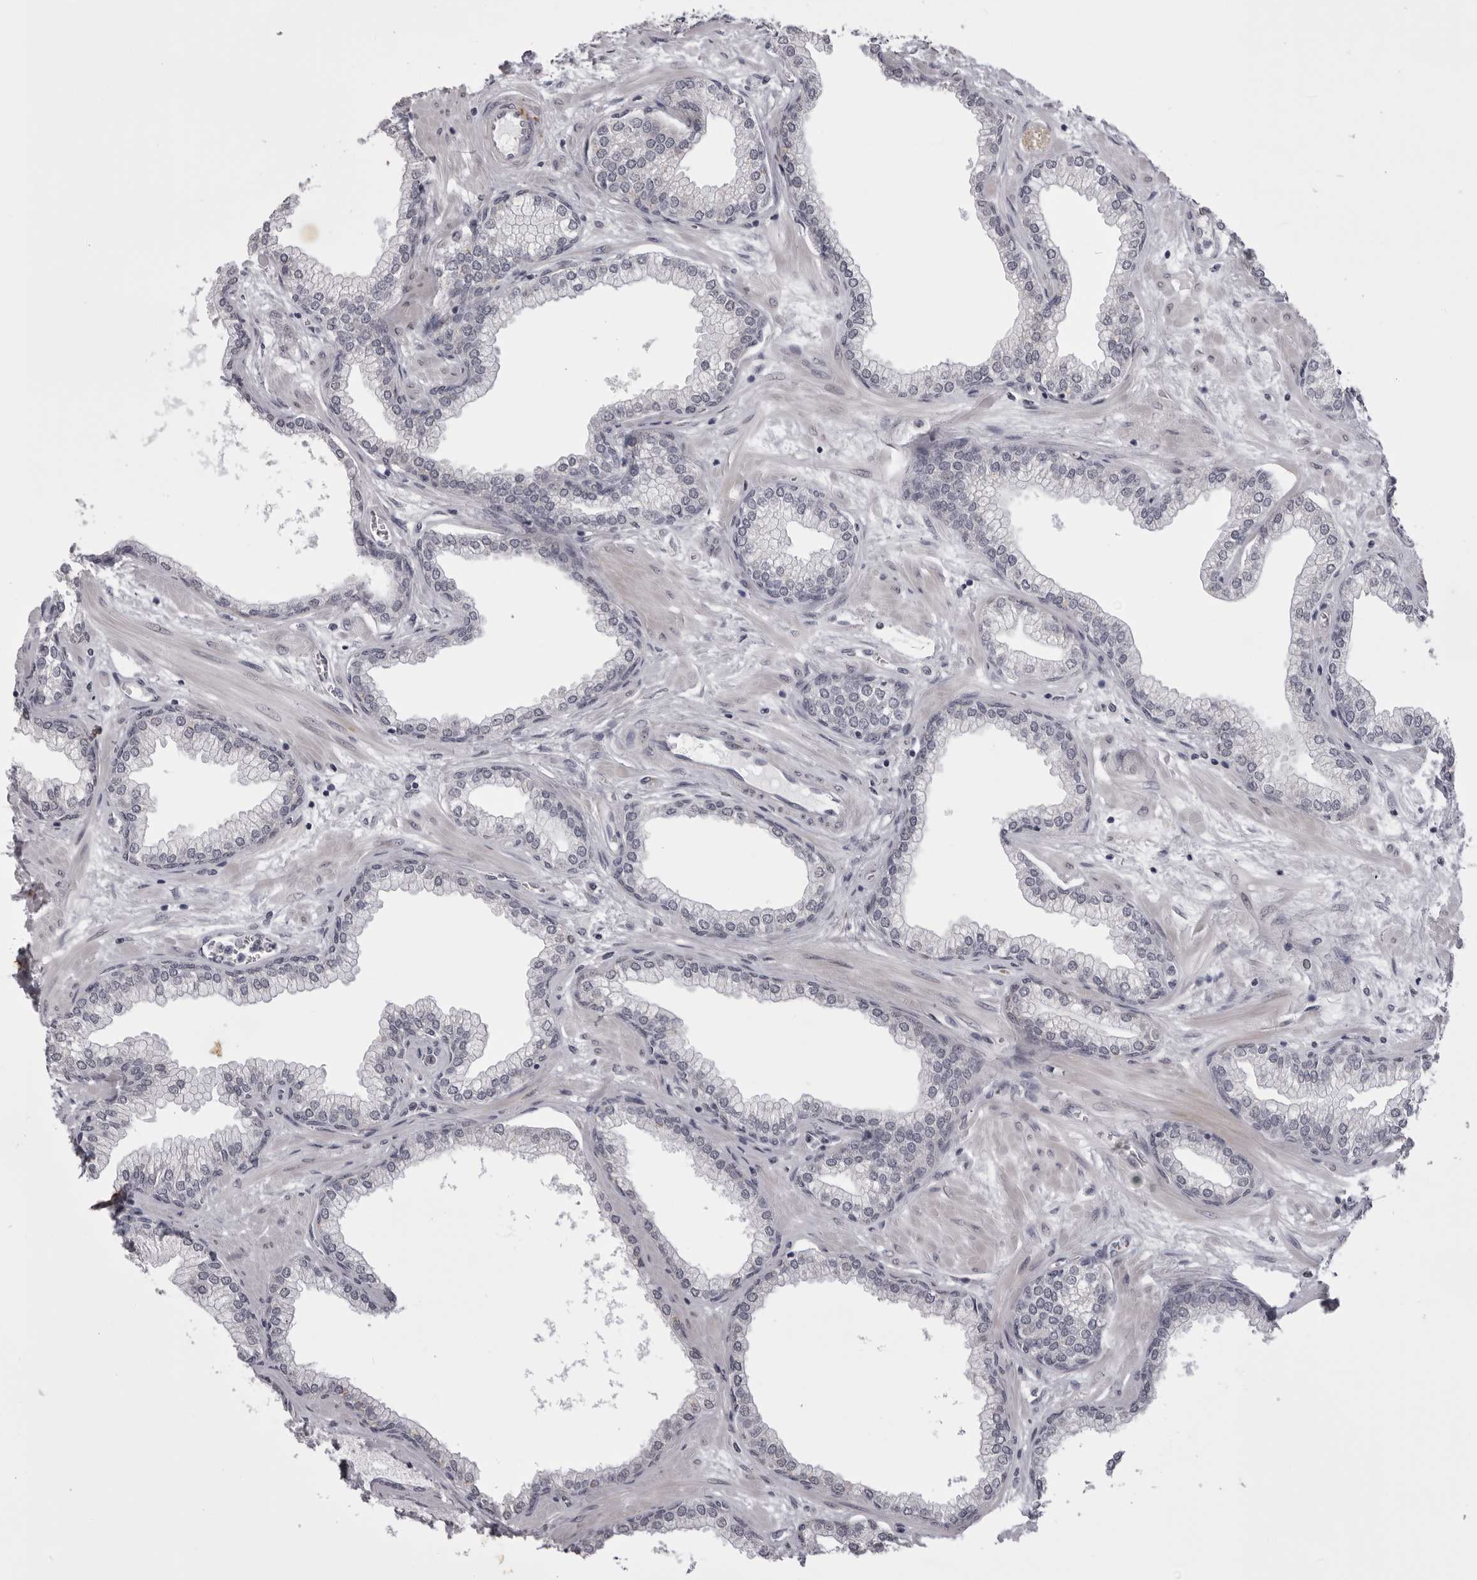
{"staining": {"intensity": "weak", "quantity": "25%-75%", "location": "cytoplasmic/membranous"}, "tissue": "prostate", "cell_type": "Glandular cells", "image_type": "normal", "snomed": [{"axis": "morphology", "description": "Normal tissue, NOS"}, {"axis": "morphology", "description": "Urothelial carcinoma, Low grade"}, {"axis": "topography", "description": "Urinary bladder"}, {"axis": "topography", "description": "Prostate"}], "caption": "Glandular cells exhibit low levels of weak cytoplasmic/membranous staining in about 25%-75% of cells in benign prostate.", "gene": "EPHA10", "patient": {"sex": "male", "age": 60}}